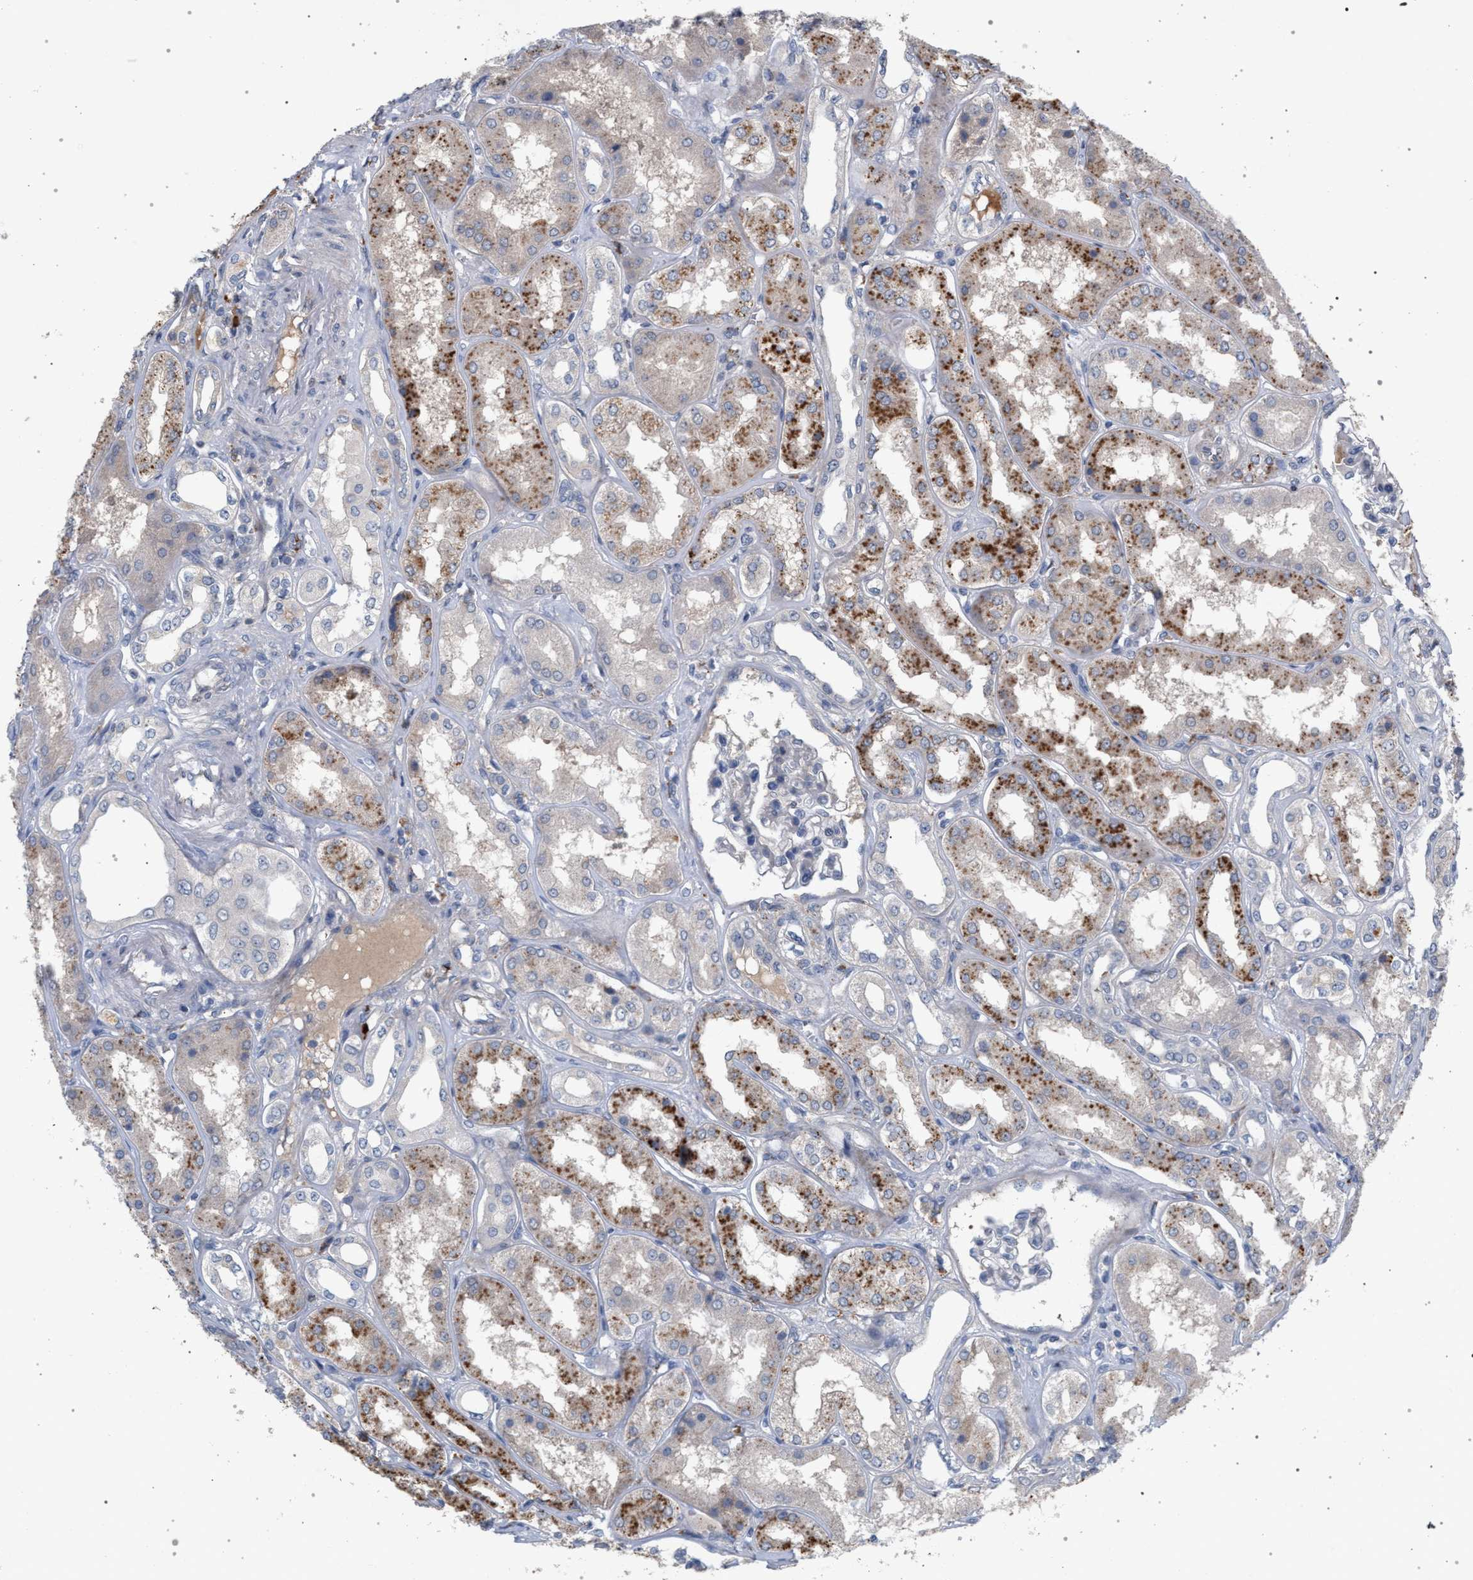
{"staining": {"intensity": "weak", "quantity": "<25%", "location": "cytoplasmic/membranous"}, "tissue": "kidney", "cell_type": "Cells in glomeruli", "image_type": "normal", "snomed": [{"axis": "morphology", "description": "Normal tissue, NOS"}, {"axis": "topography", "description": "Kidney"}], "caption": "Human kidney stained for a protein using immunohistochemistry reveals no positivity in cells in glomeruli.", "gene": "MAMDC2", "patient": {"sex": "female", "age": 56}}